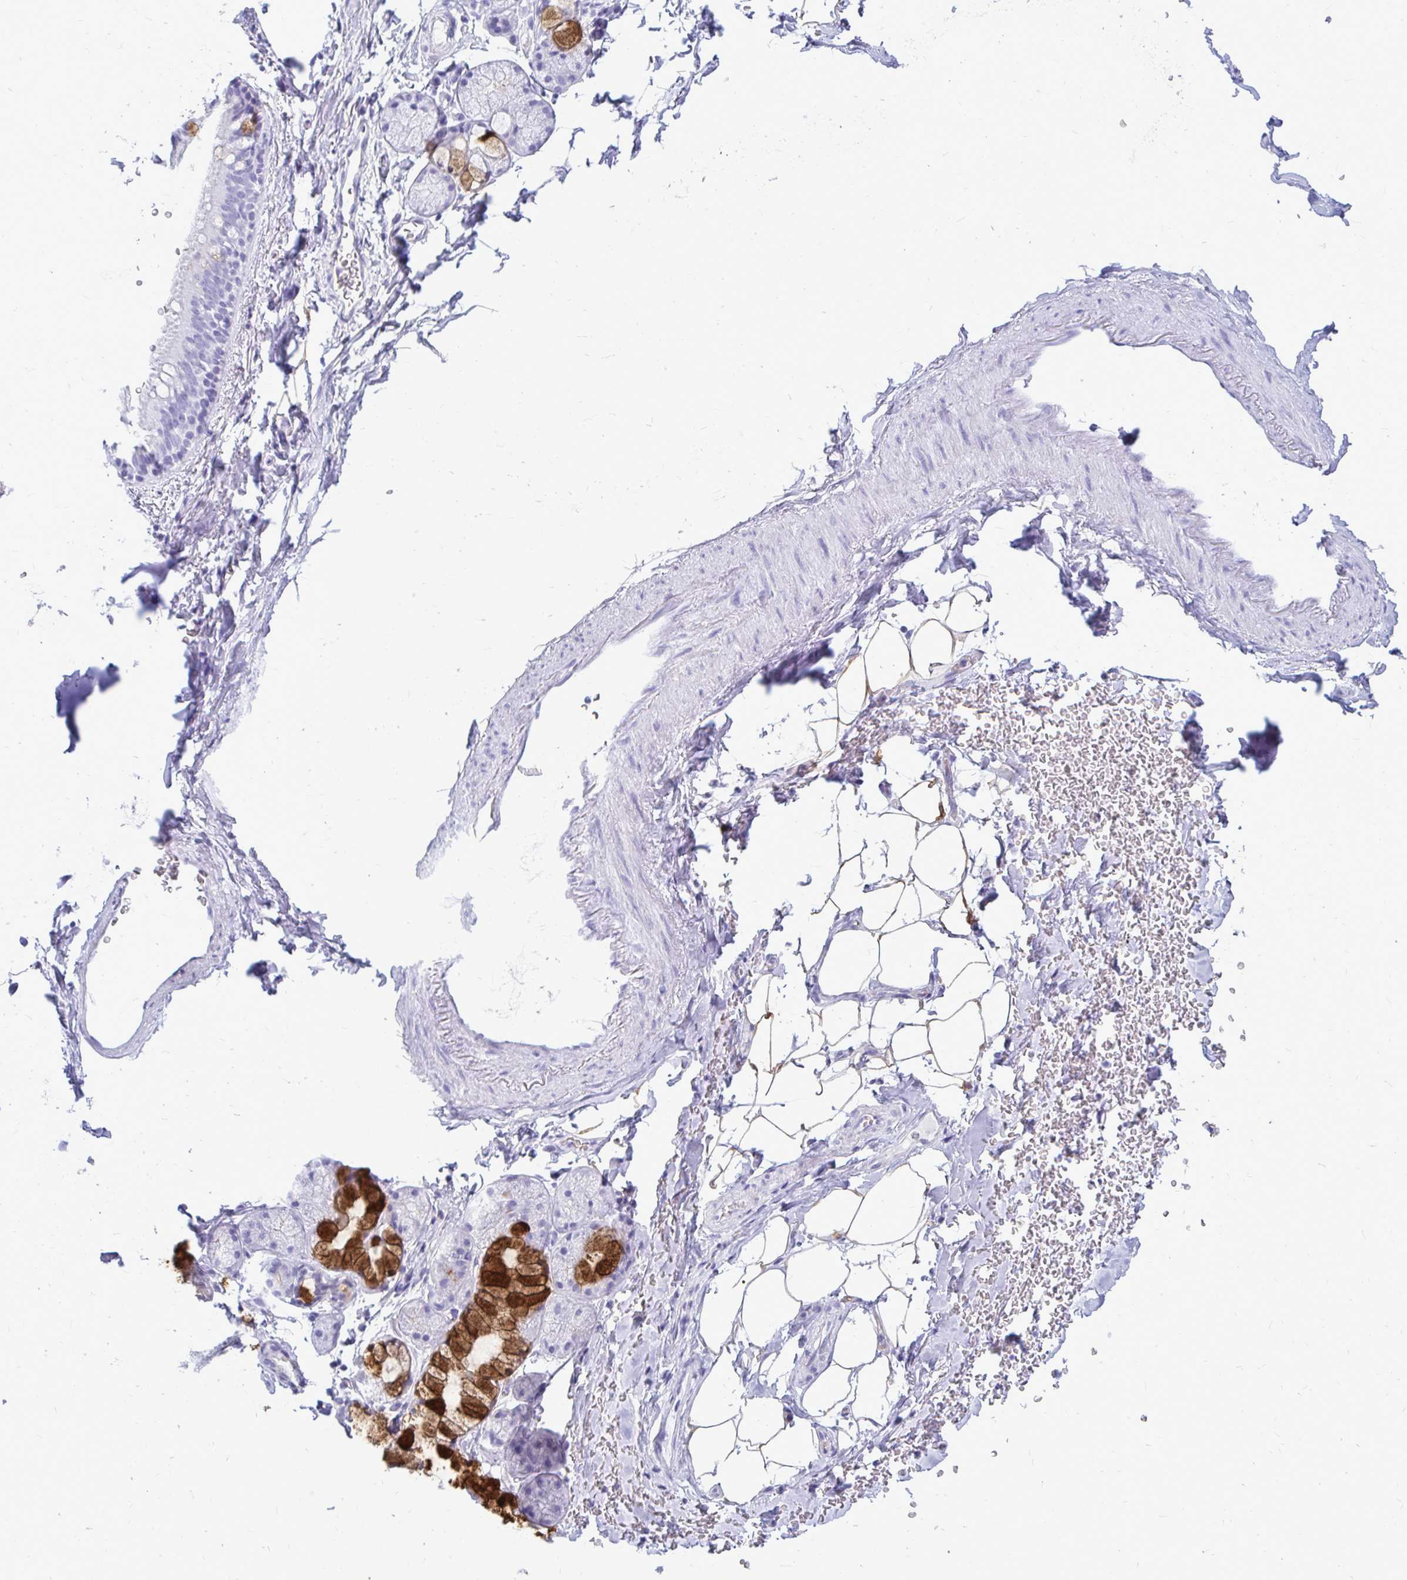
{"staining": {"intensity": "negative", "quantity": "none", "location": "none"}, "tissue": "adipose tissue", "cell_type": "Adipocytes", "image_type": "normal", "snomed": [{"axis": "morphology", "description": "Normal tissue, NOS"}, {"axis": "topography", "description": "Lymph node"}, {"axis": "topography", "description": "Cartilage tissue"}, {"axis": "topography", "description": "Bronchus"}], "caption": "A high-resolution photomicrograph shows IHC staining of normal adipose tissue, which demonstrates no significant staining in adipocytes.", "gene": "OR10R2", "patient": {"sex": "female", "age": 70}}